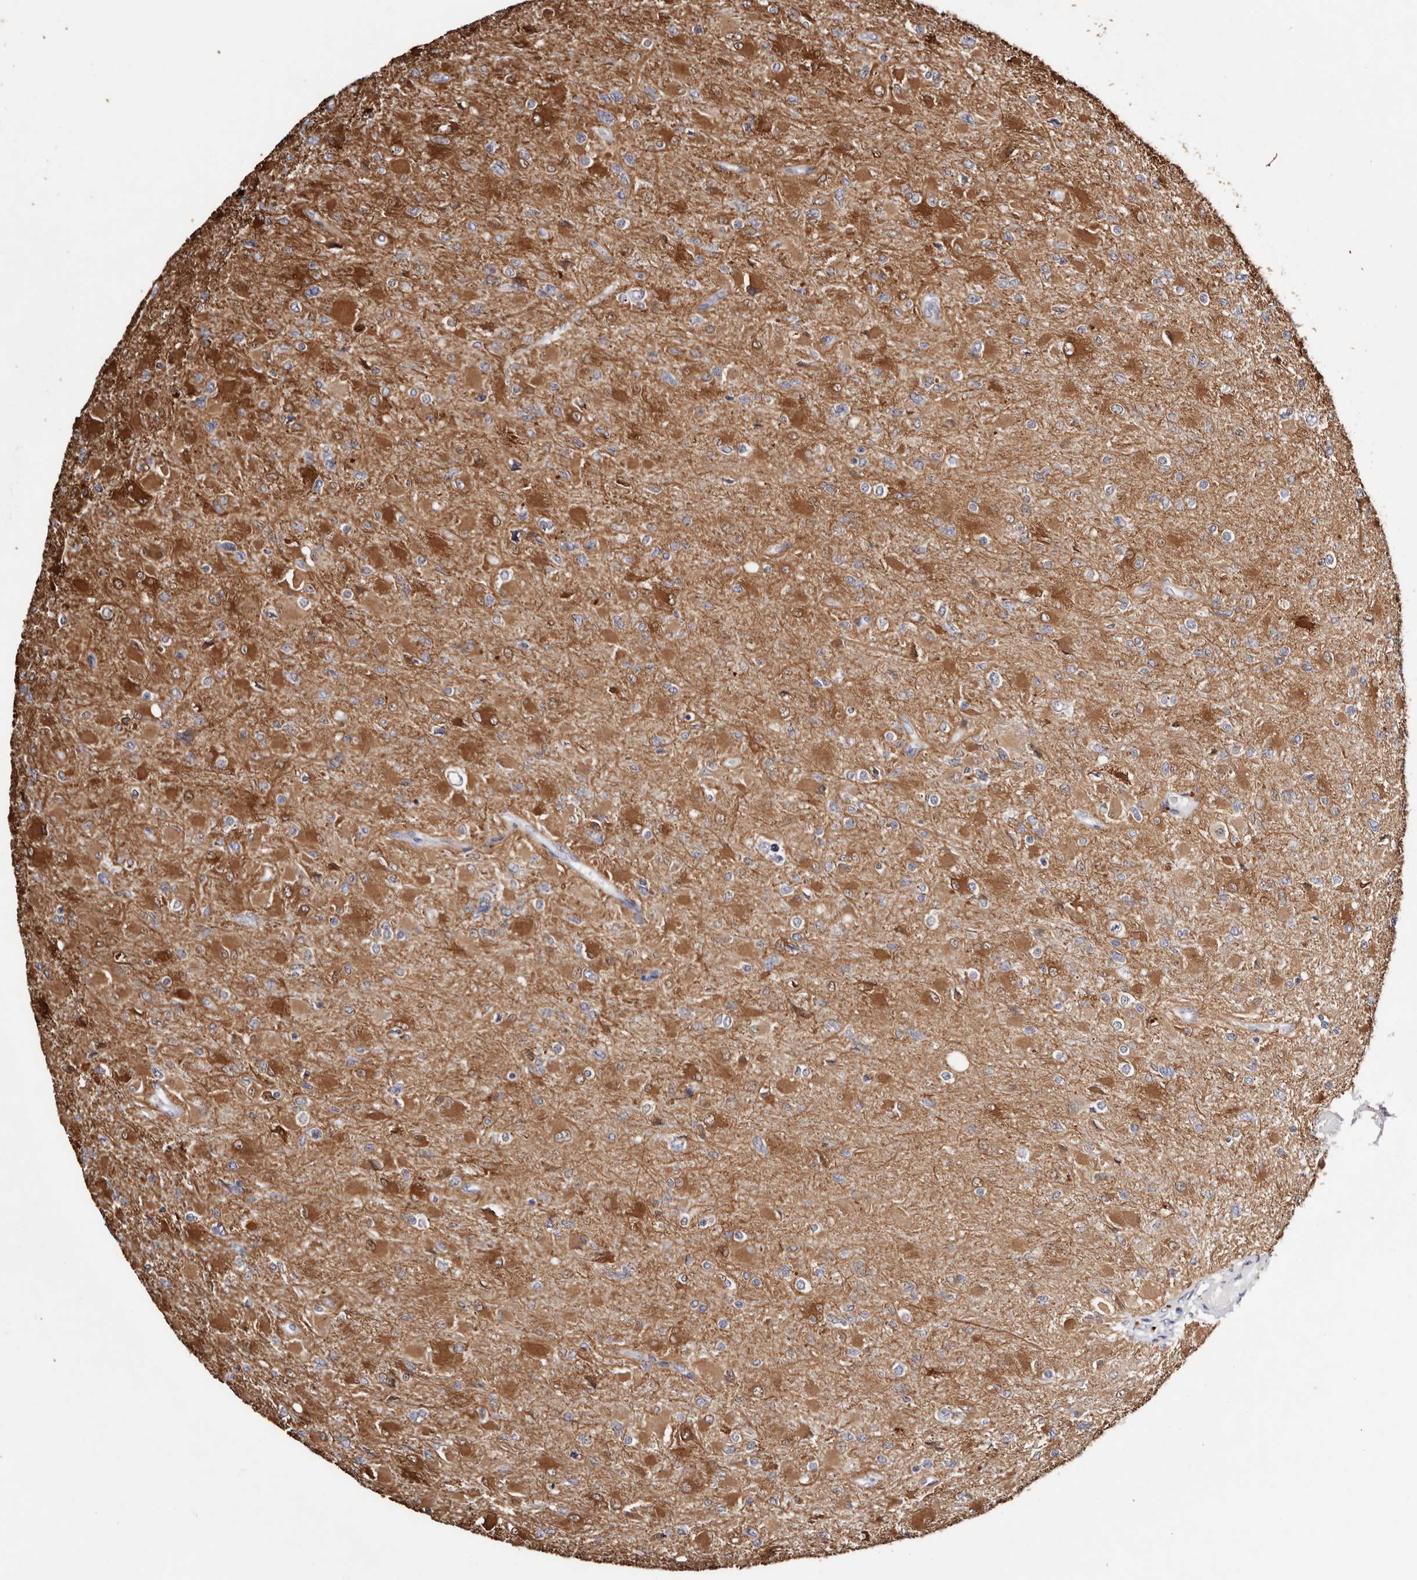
{"staining": {"intensity": "moderate", "quantity": "<25%", "location": "cytoplasmic/membranous"}, "tissue": "glioma", "cell_type": "Tumor cells", "image_type": "cancer", "snomed": [{"axis": "morphology", "description": "Glioma, malignant, High grade"}, {"axis": "topography", "description": "Cerebral cortex"}], "caption": "Tumor cells demonstrate low levels of moderate cytoplasmic/membranous staining in approximately <25% of cells in human glioma.", "gene": "TYW3", "patient": {"sex": "female", "age": 36}}